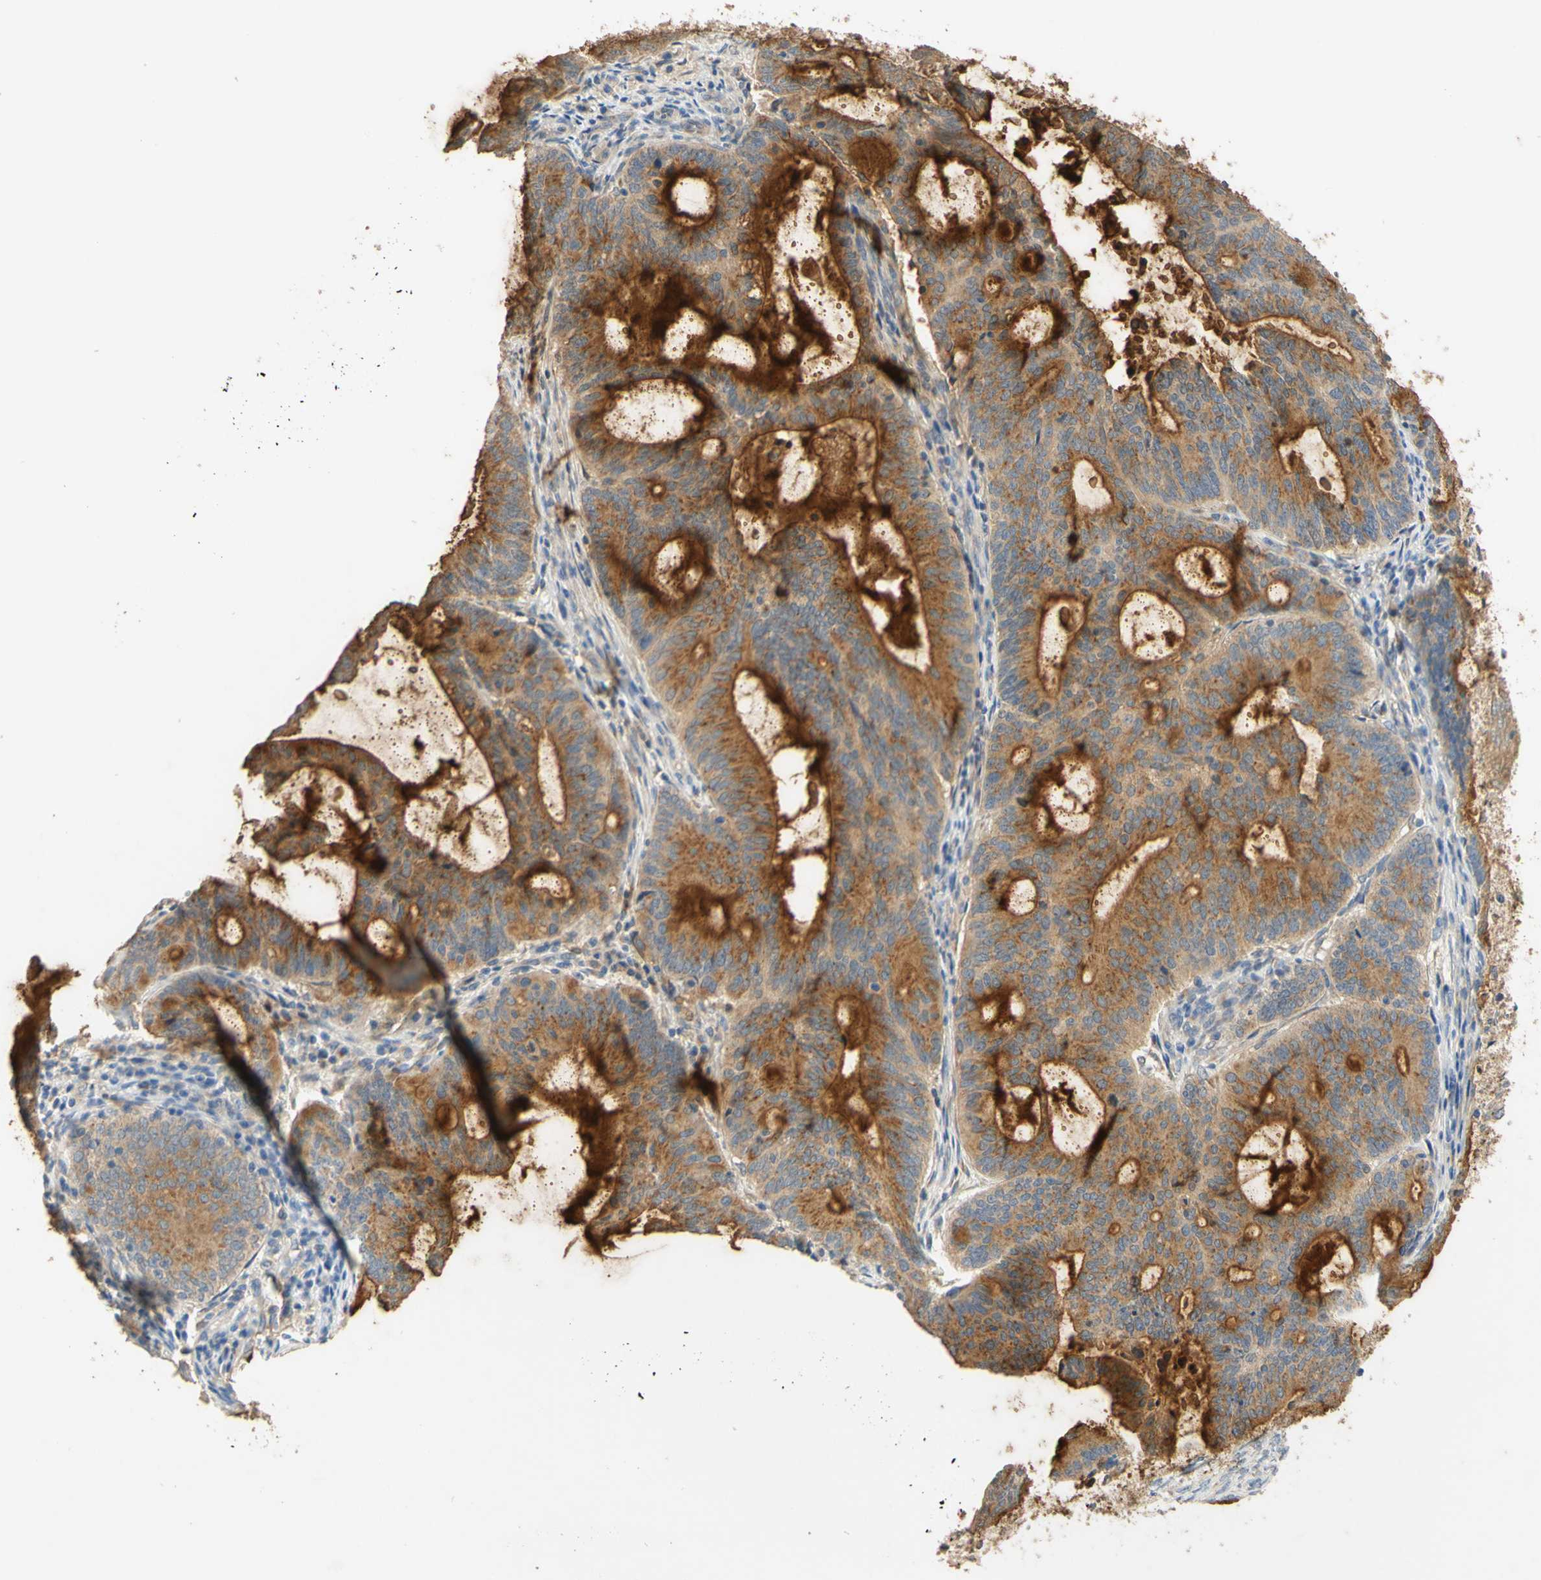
{"staining": {"intensity": "strong", "quantity": ">75%", "location": "cytoplasmic/membranous"}, "tissue": "endometrial cancer", "cell_type": "Tumor cells", "image_type": "cancer", "snomed": [{"axis": "morphology", "description": "Adenocarcinoma, NOS"}, {"axis": "topography", "description": "Uterus"}], "caption": "Endometrial cancer stained with immunohistochemistry (IHC) reveals strong cytoplasmic/membranous staining in about >75% of tumor cells.", "gene": "ENTREP2", "patient": {"sex": "female", "age": 83}}